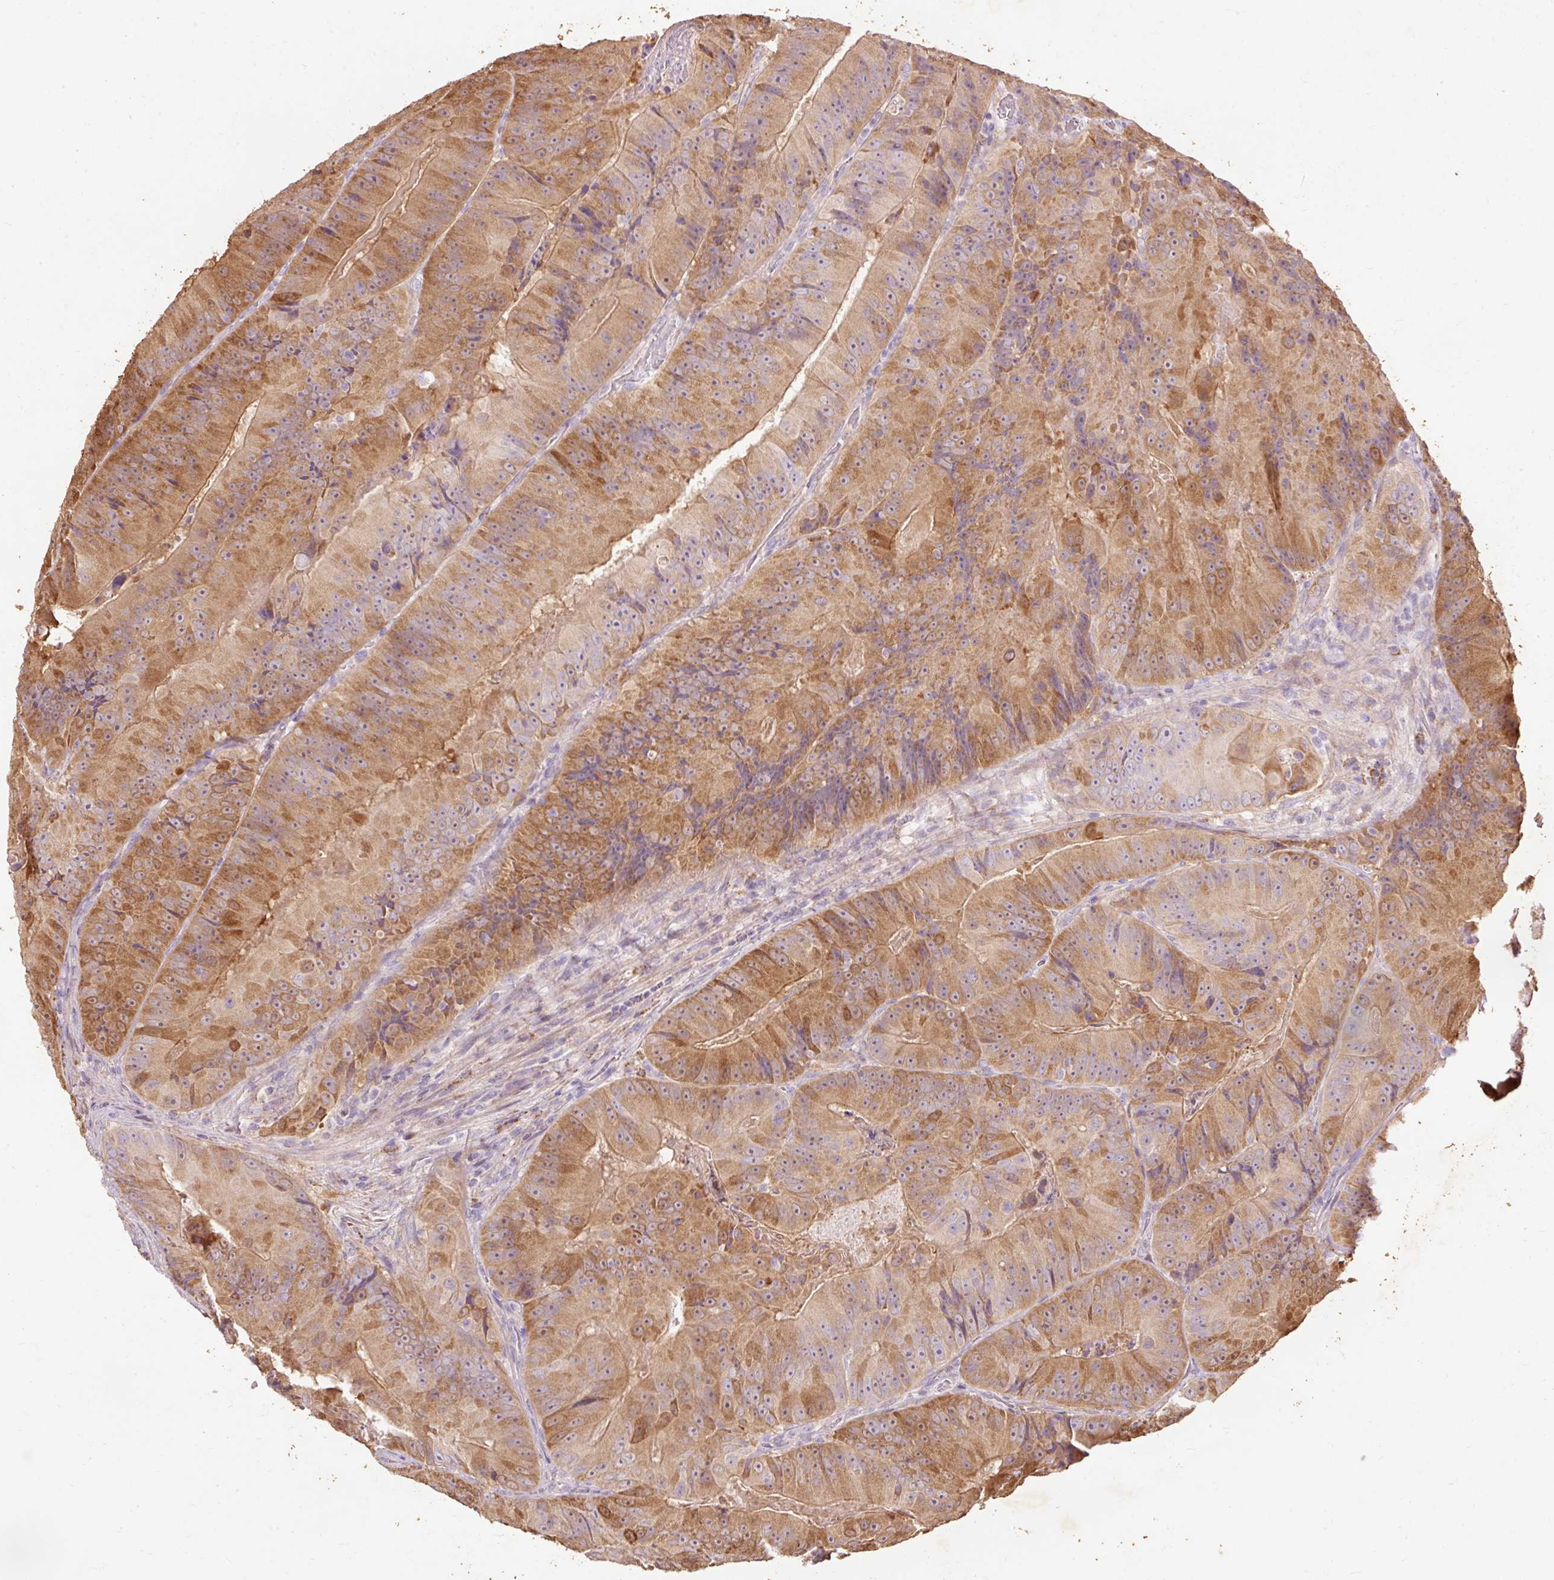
{"staining": {"intensity": "moderate", "quantity": ">75%", "location": "cytoplasmic/membranous"}, "tissue": "colorectal cancer", "cell_type": "Tumor cells", "image_type": "cancer", "snomed": [{"axis": "morphology", "description": "Adenocarcinoma, NOS"}, {"axis": "topography", "description": "Colon"}], "caption": "Immunohistochemistry (IHC) staining of colorectal adenocarcinoma, which displays medium levels of moderate cytoplasmic/membranous positivity in approximately >75% of tumor cells indicating moderate cytoplasmic/membranous protein staining. The staining was performed using DAB (brown) for protein detection and nuclei were counterstained in hematoxylin (blue).", "gene": "PRDX5", "patient": {"sex": "female", "age": 86}}